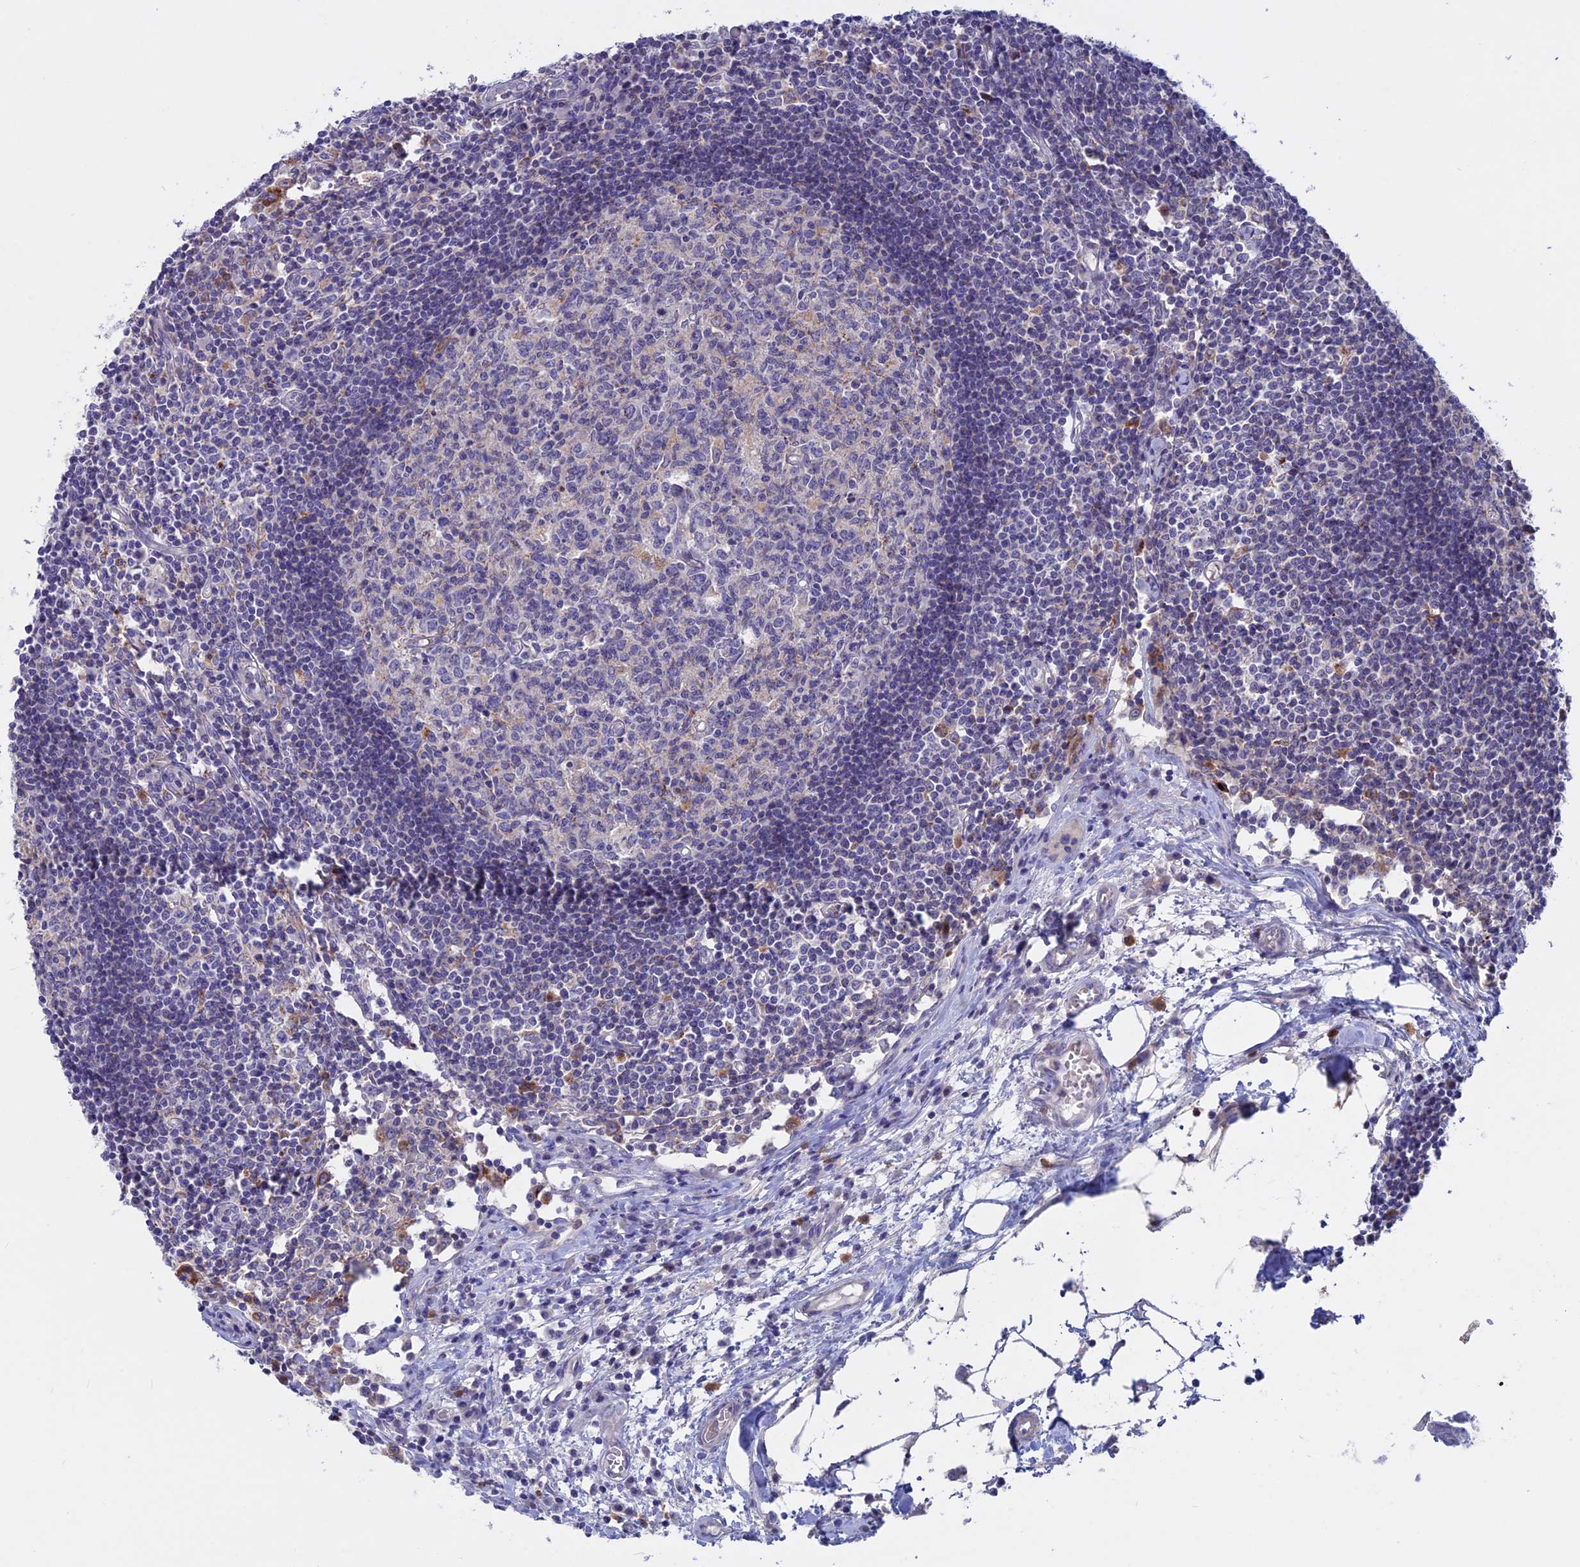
{"staining": {"intensity": "negative", "quantity": "none", "location": "none"}, "tissue": "lymph node", "cell_type": "Germinal center cells", "image_type": "normal", "snomed": [{"axis": "morphology", "description": "Normal tissue, NOS"}, {"axis": "topography", "description": "Lymph node"}], "caption": "The immunohistochemistry (IHC) image has no significant positivity in germinal center cells of lymph node. (Immunohistochemistry (ihc), brightfield microscopy, high magnification).", "gene": "SLC2A6", "patient": {"sex": "female", "age": 55}}